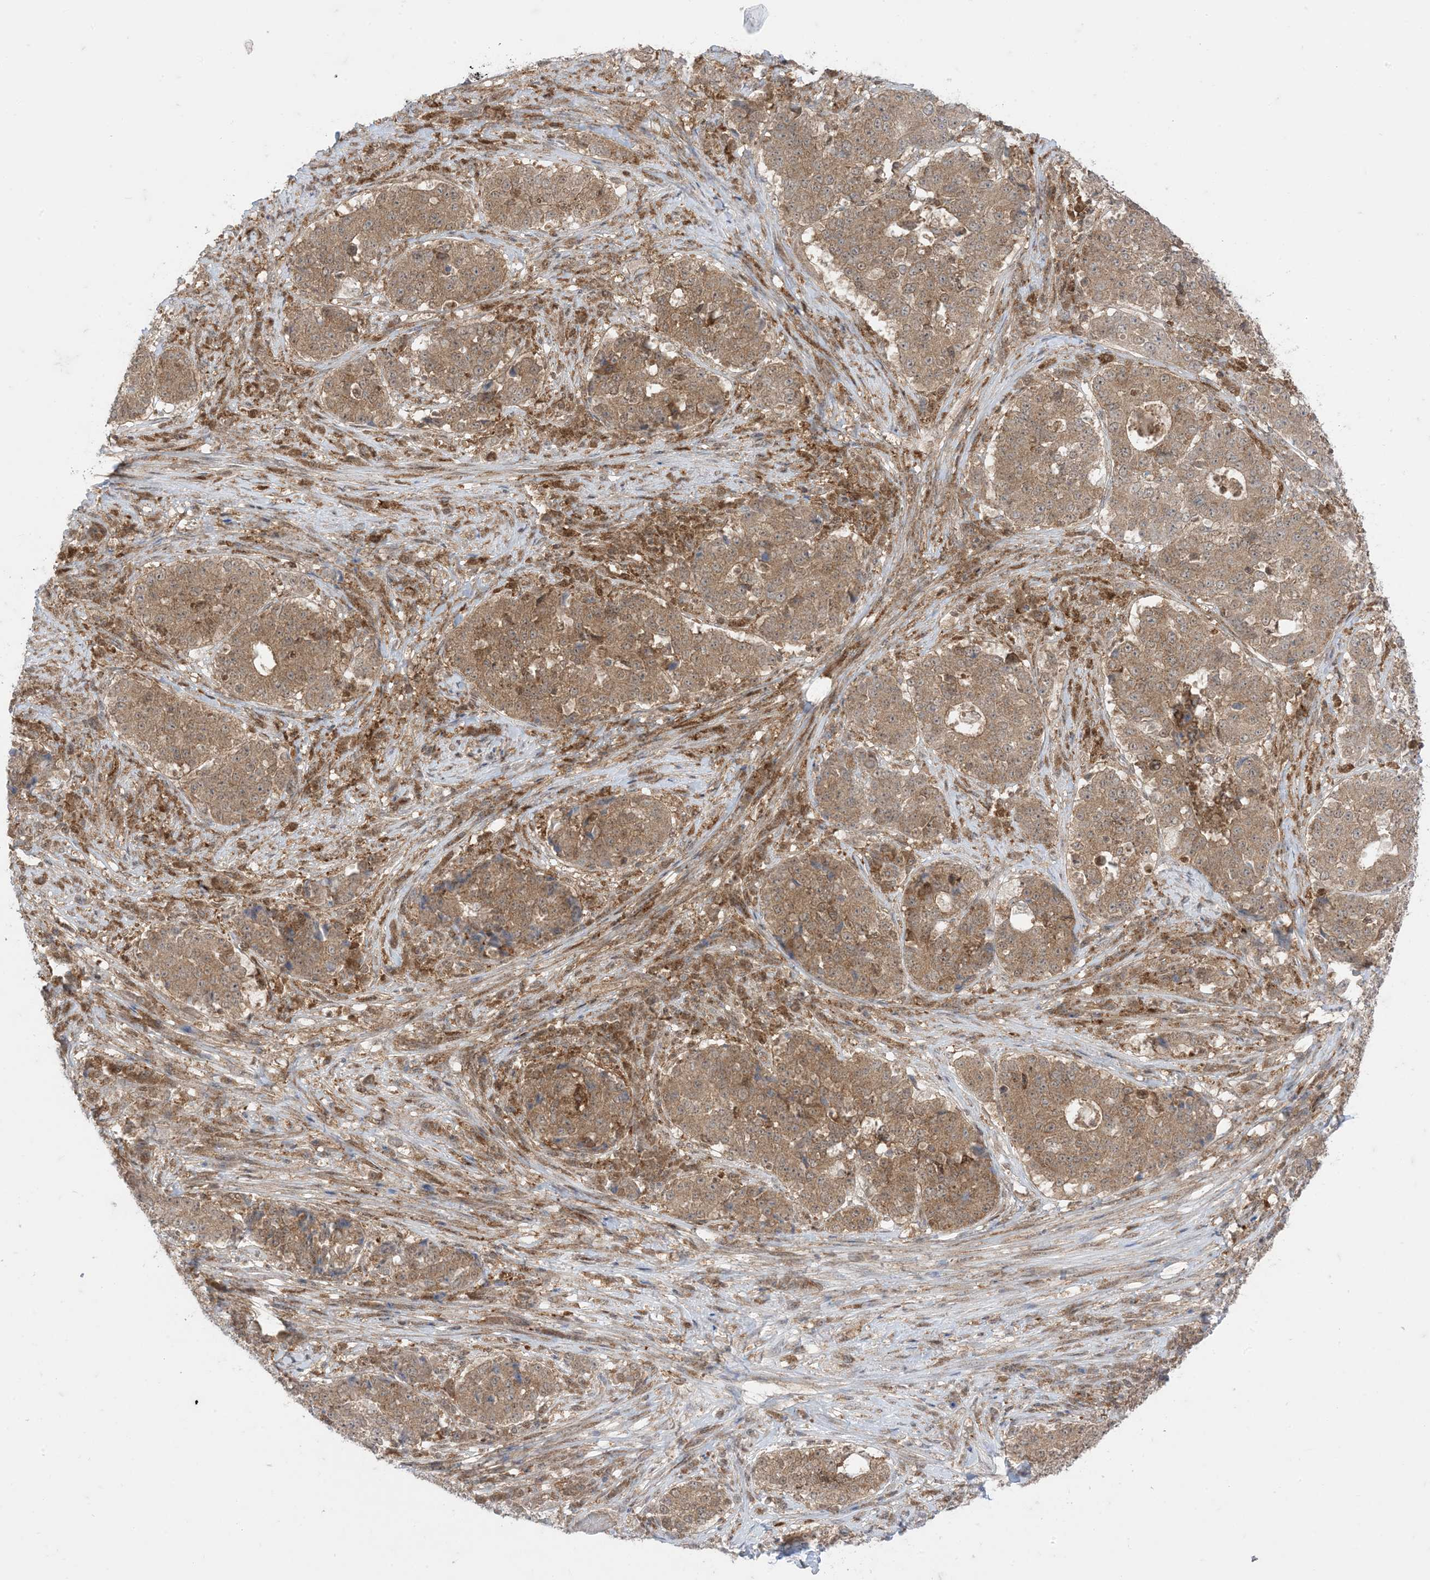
{"staining": {"intensity": "moderate", "quantity": ">75%", "location": "cytoplasmic/membranous"}, "tissue": "stomach cancer", "cell_type": "Tumor cells", "image_type": "cancer", "snomed": [{"axis": "morphology", "description": "Adenocarcinoma, NOS"}, {"axis": "topography", "description": "Stomach"}], "caption": "Human stomach adenocarcinoma stained for a protein (brown) shows moderate cytoplasmic/membranous positive expression in about >75% of tumor cells.", "gene": "PTPA", "patient": {"sex": "male", "age": 59}}